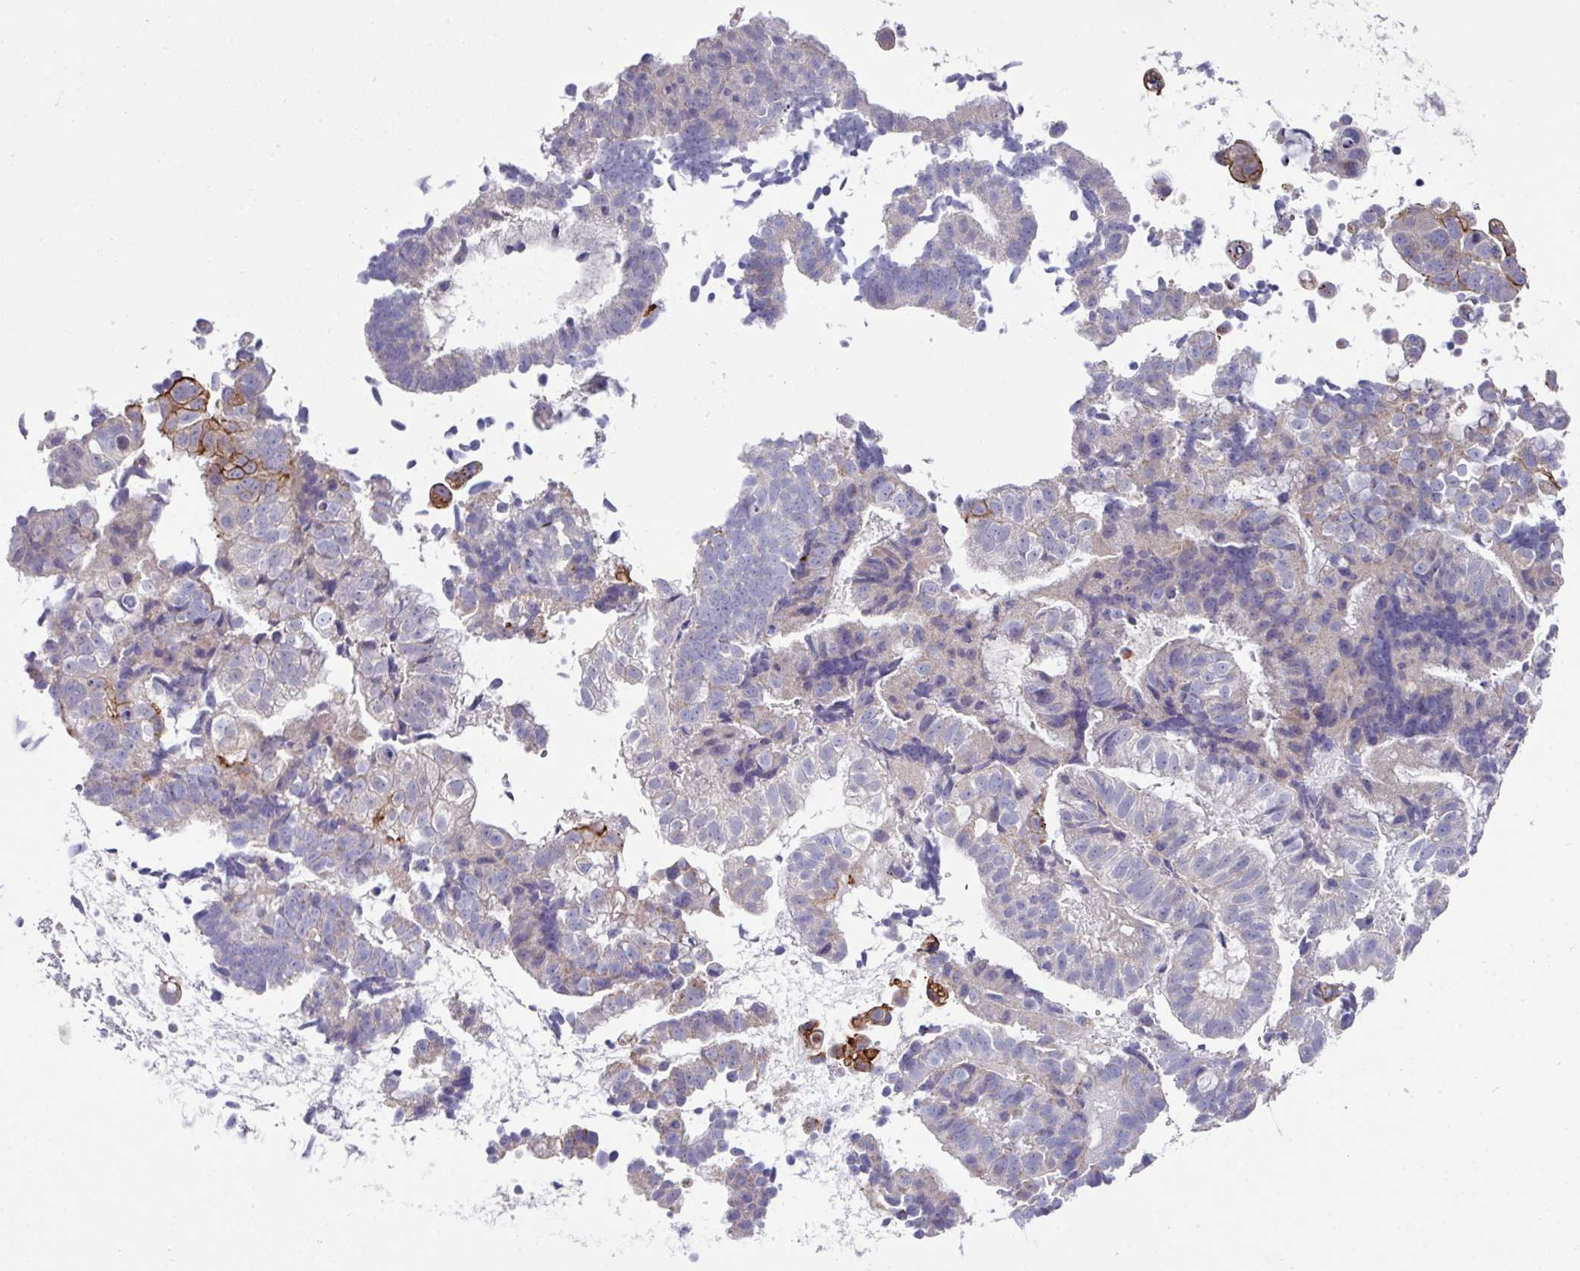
{"staining": {"intensity": "moderate", "quantity": "<25%", "location": "cytoplasmic/membranous"}, "tissue": "endometrial cancer", "cell_type": "Tumor cells", "image_type": "cancer", "snomed": [{"axis": "morphology", "description": "Adenocarcinoma, NOS"}, {"axis": "topography", "description": "Endometrium"}], "caption": "DAB immunohistochemical staining of adenocarcinoma (endometrial) exhibits moderate cytoplasmic/membranous protein positivity in about <25% of tumor cells.", "gene": "CLDN1", "patient": {"sex": "female", "age": 76}}